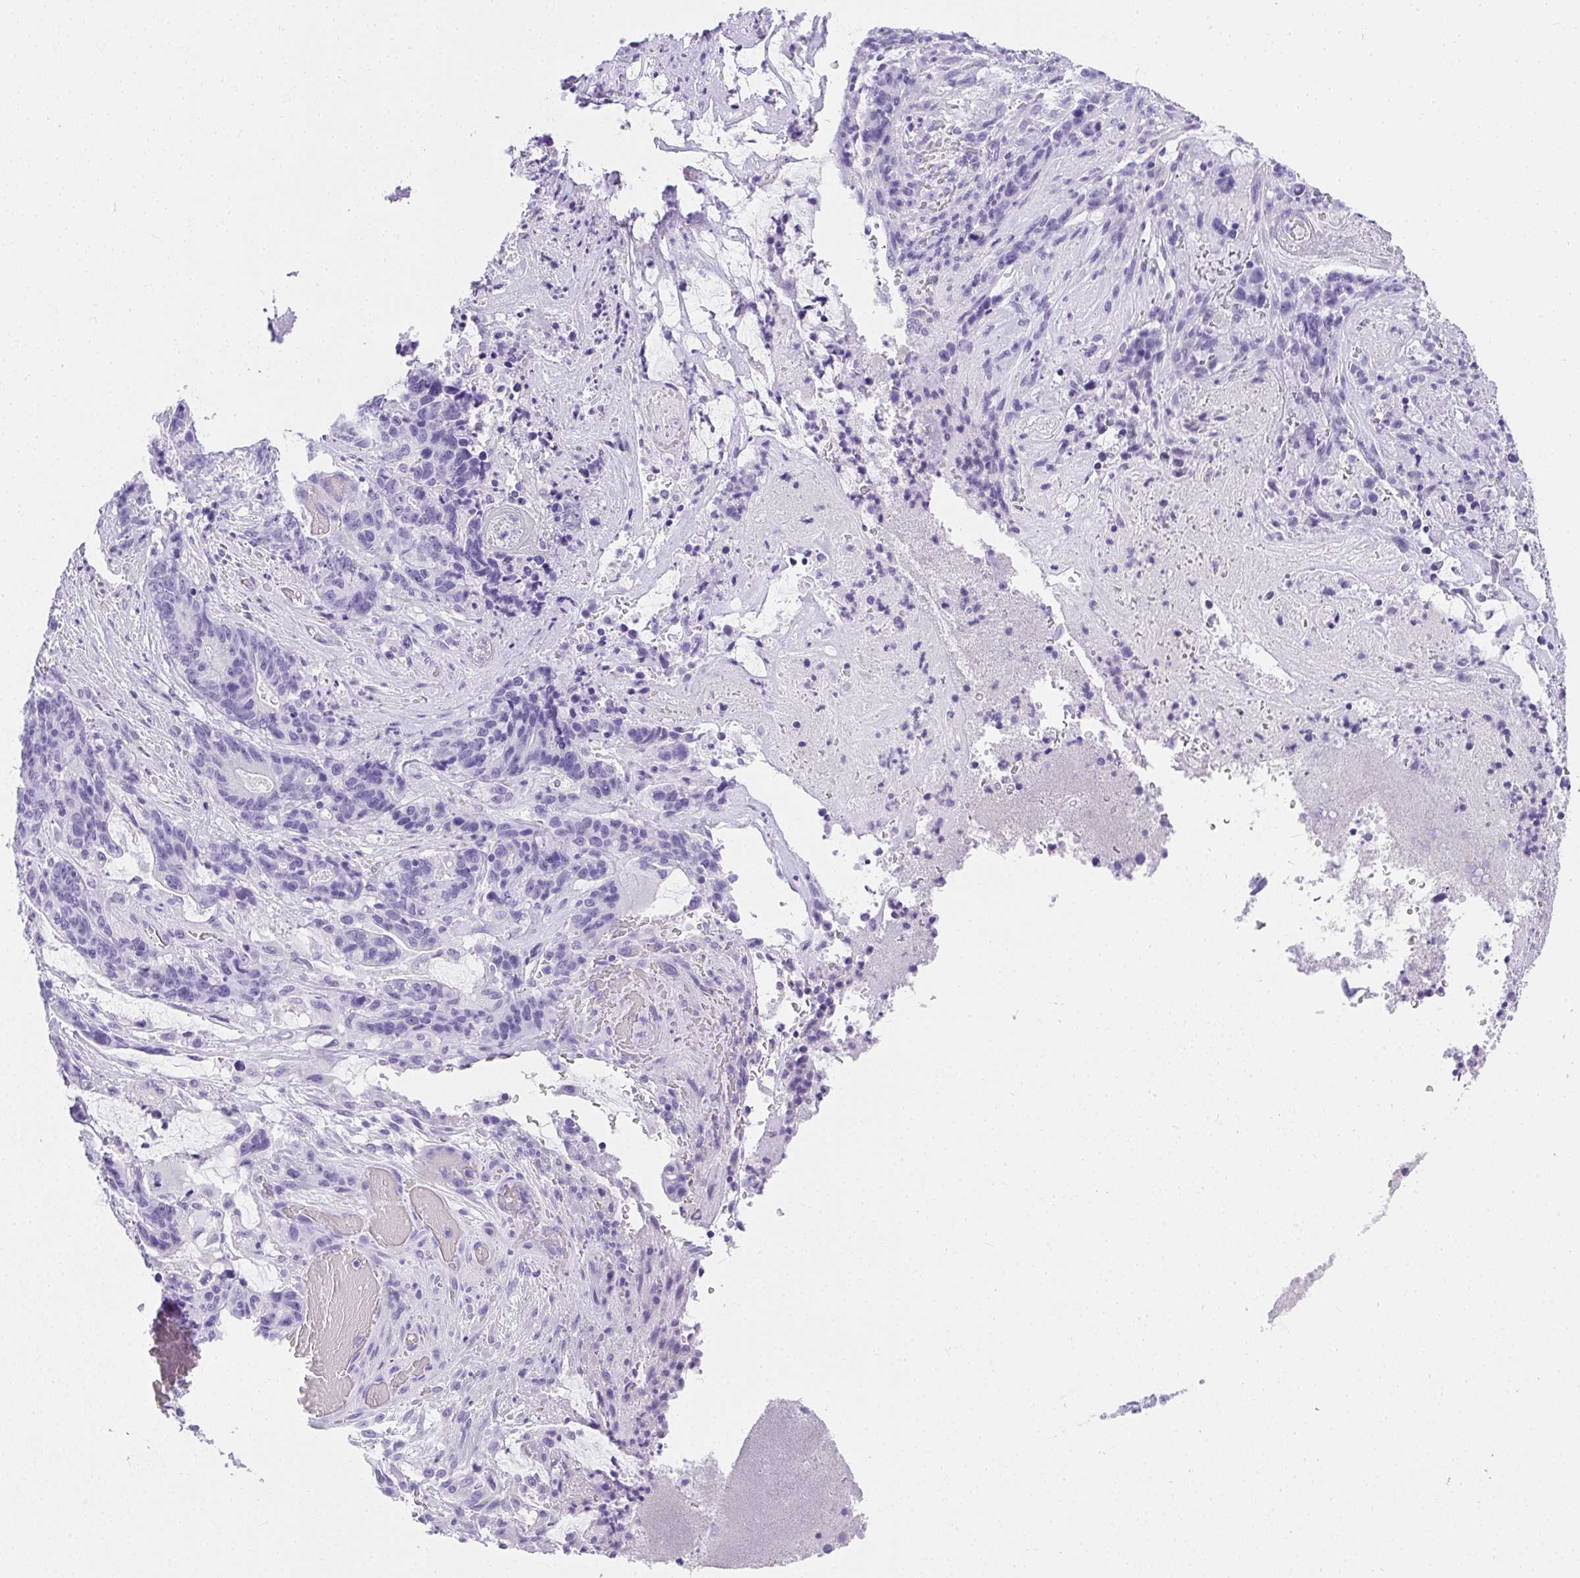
{"staining": {"intensity": "negative", "quantity": "none", "location": "none"}, "tissue": "stomach cancer", "cell_type": "Tumor cells", "image_type": "cancer", "snomed": [{"axis": "morphology", "description": "Normal tissue, NOS"}, {"axis": "morphology", "description": "Adenocarcinoma, NOS"}, {"axis": "topography", "description": "Stomach"}], "caption": "Adenocarcinoma (stomach) stained for a protein using IHC exhibits no staining tumor cells.", "gene": "AVIL", "patient": {"sex": "female", "age": 64}}